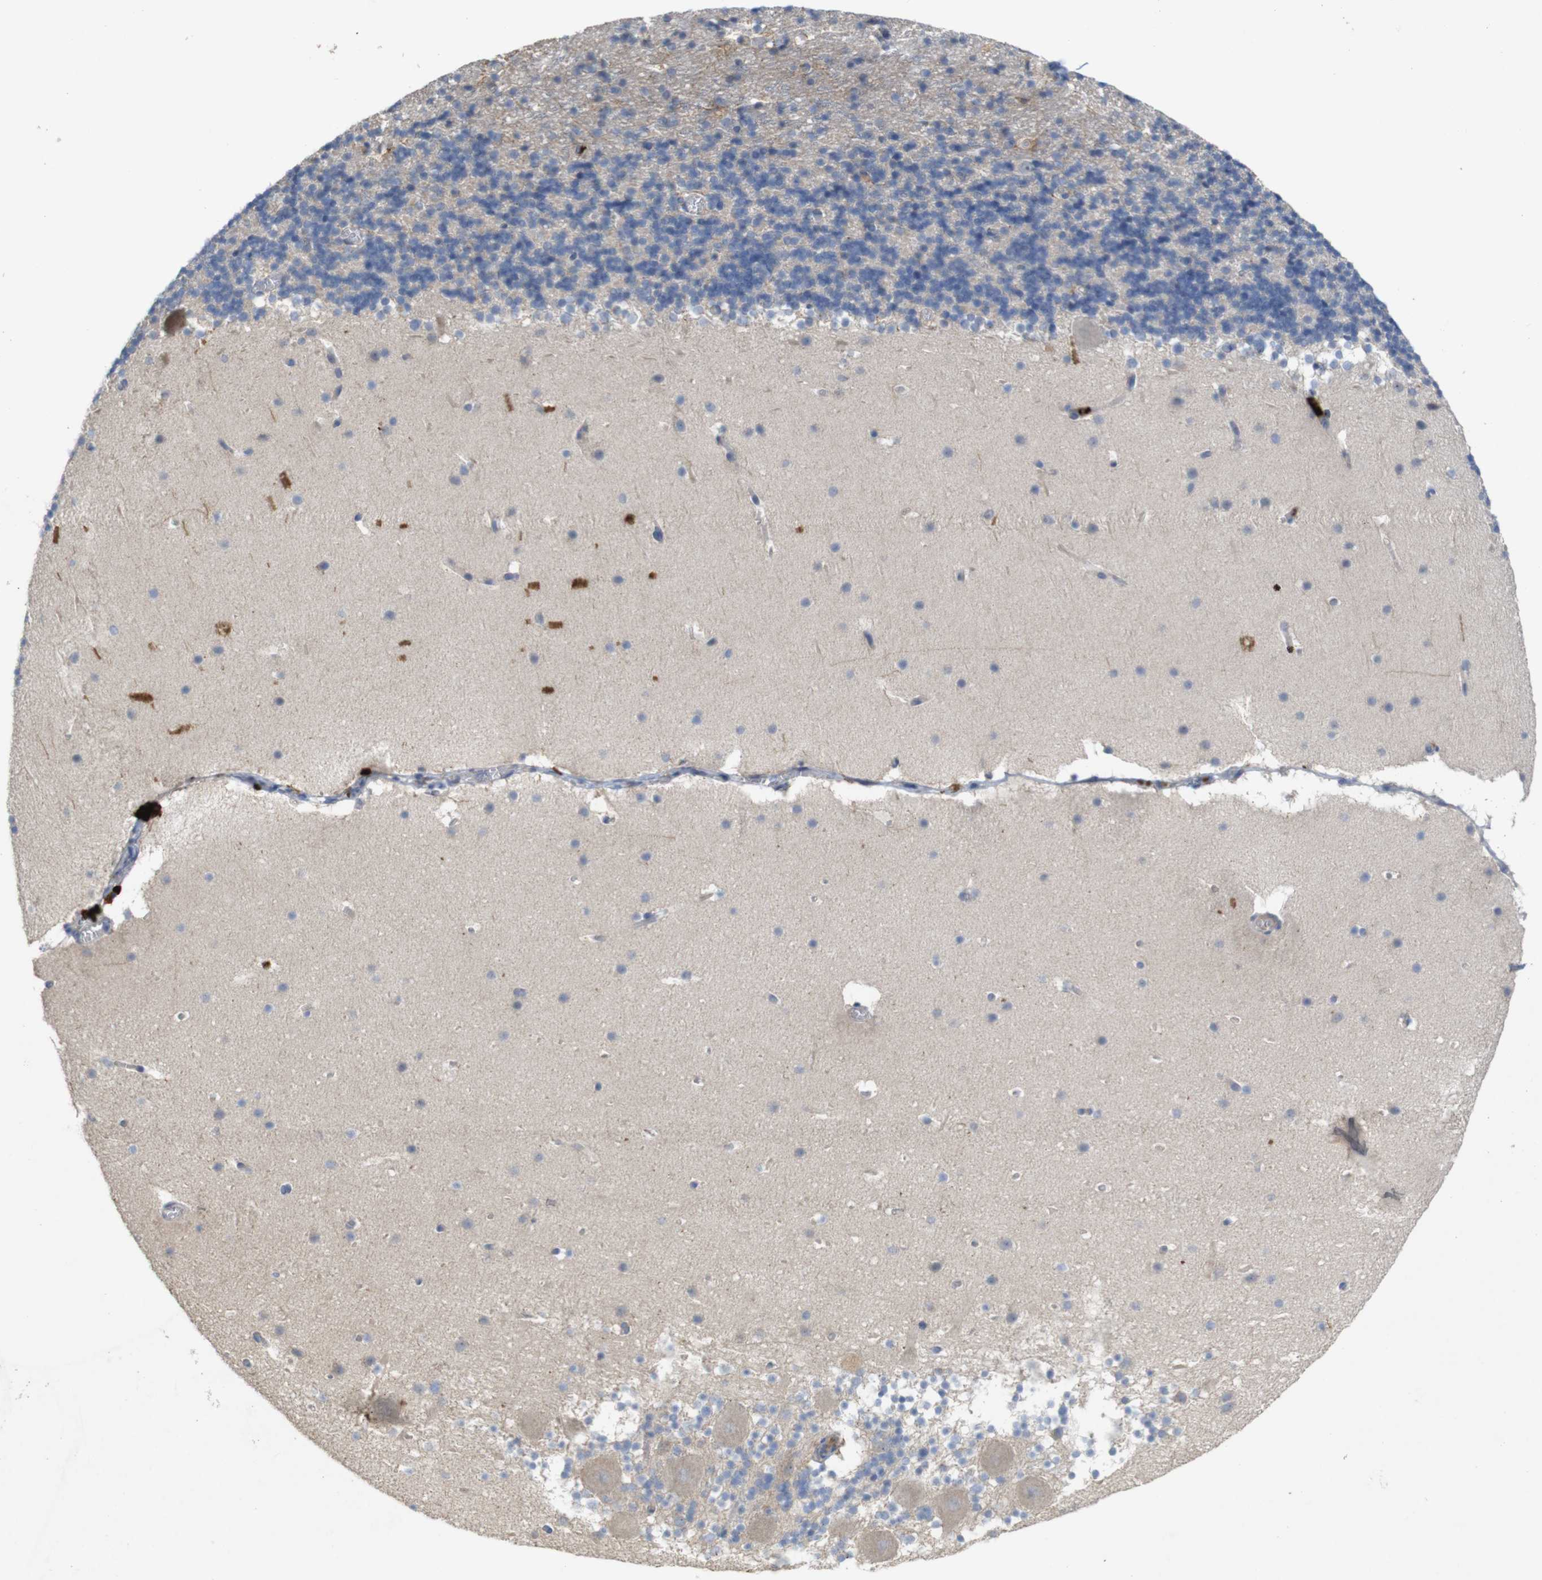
{"staining": {"intensity": "negative", "quantity": "none", "location": "none"}, "tissue": "cerebellum", "cell_type": "Cells in granular layer", "image_type": "normal", "snomed": [{"axis": "morphology", "description": "Normal tissue, NOS"}, {"axis": "topography", "description": "Cerebellum"}], "caption": "Cells in granular layer show no significant protein expression in unremarkable cerebellum.", "gene": "TSPAN14", "patient": {"sex": "male", "age": 45}}